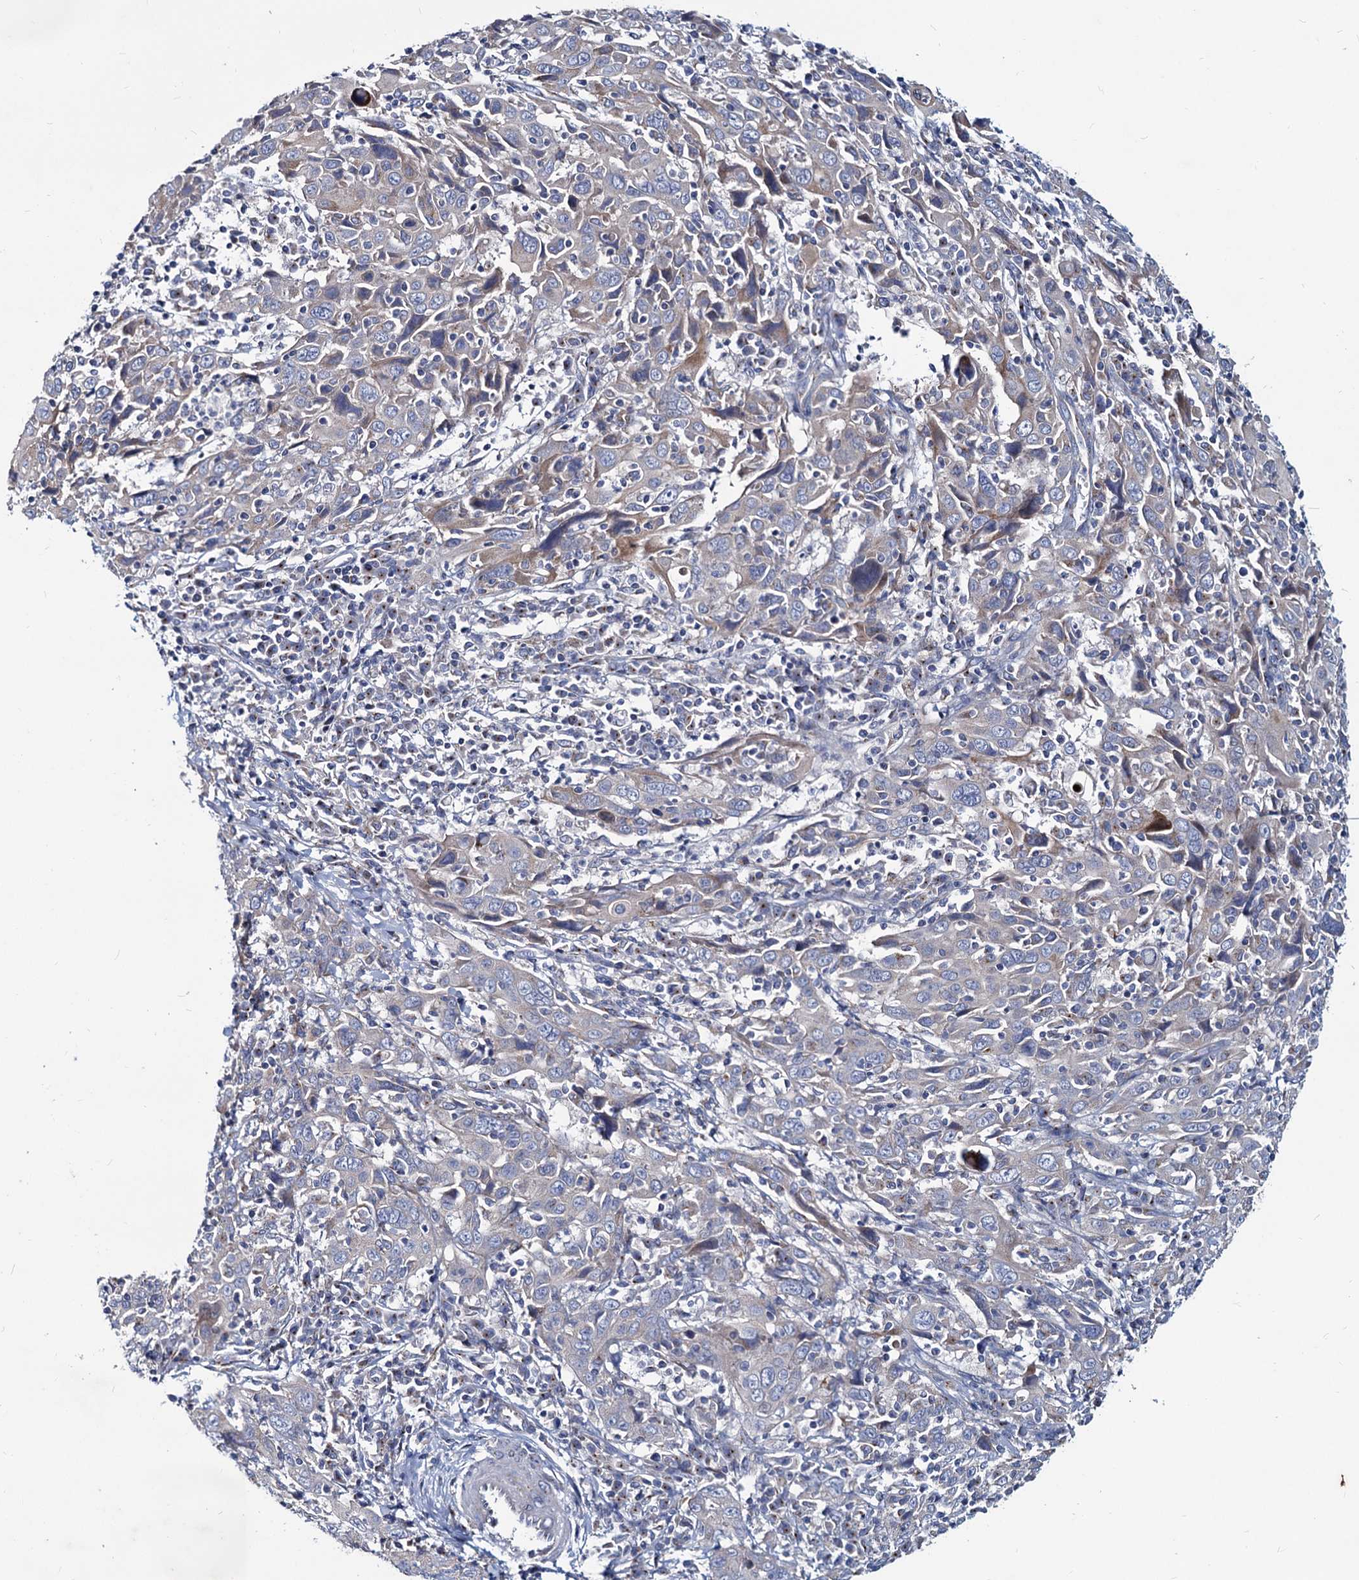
{"staining": {"intensity": "negative", "quantity": "none", "location": "none"}, "tissue": "cervical cancer", "cell_type": "Tumor cells", "image_type": "cancer", "snomed": [{"axis": "morphology", "description": "Squamous cell carcinoma, NOS"}, {"axis": "topography", "description": "Cervix"}], "caption": "DAB immunohistochemical staining of cervical squamous cell carcinoma shows no significant staining in tumor cells.", "gene": "AGBL4", "patient": {"sex": "female", "age": 46}}